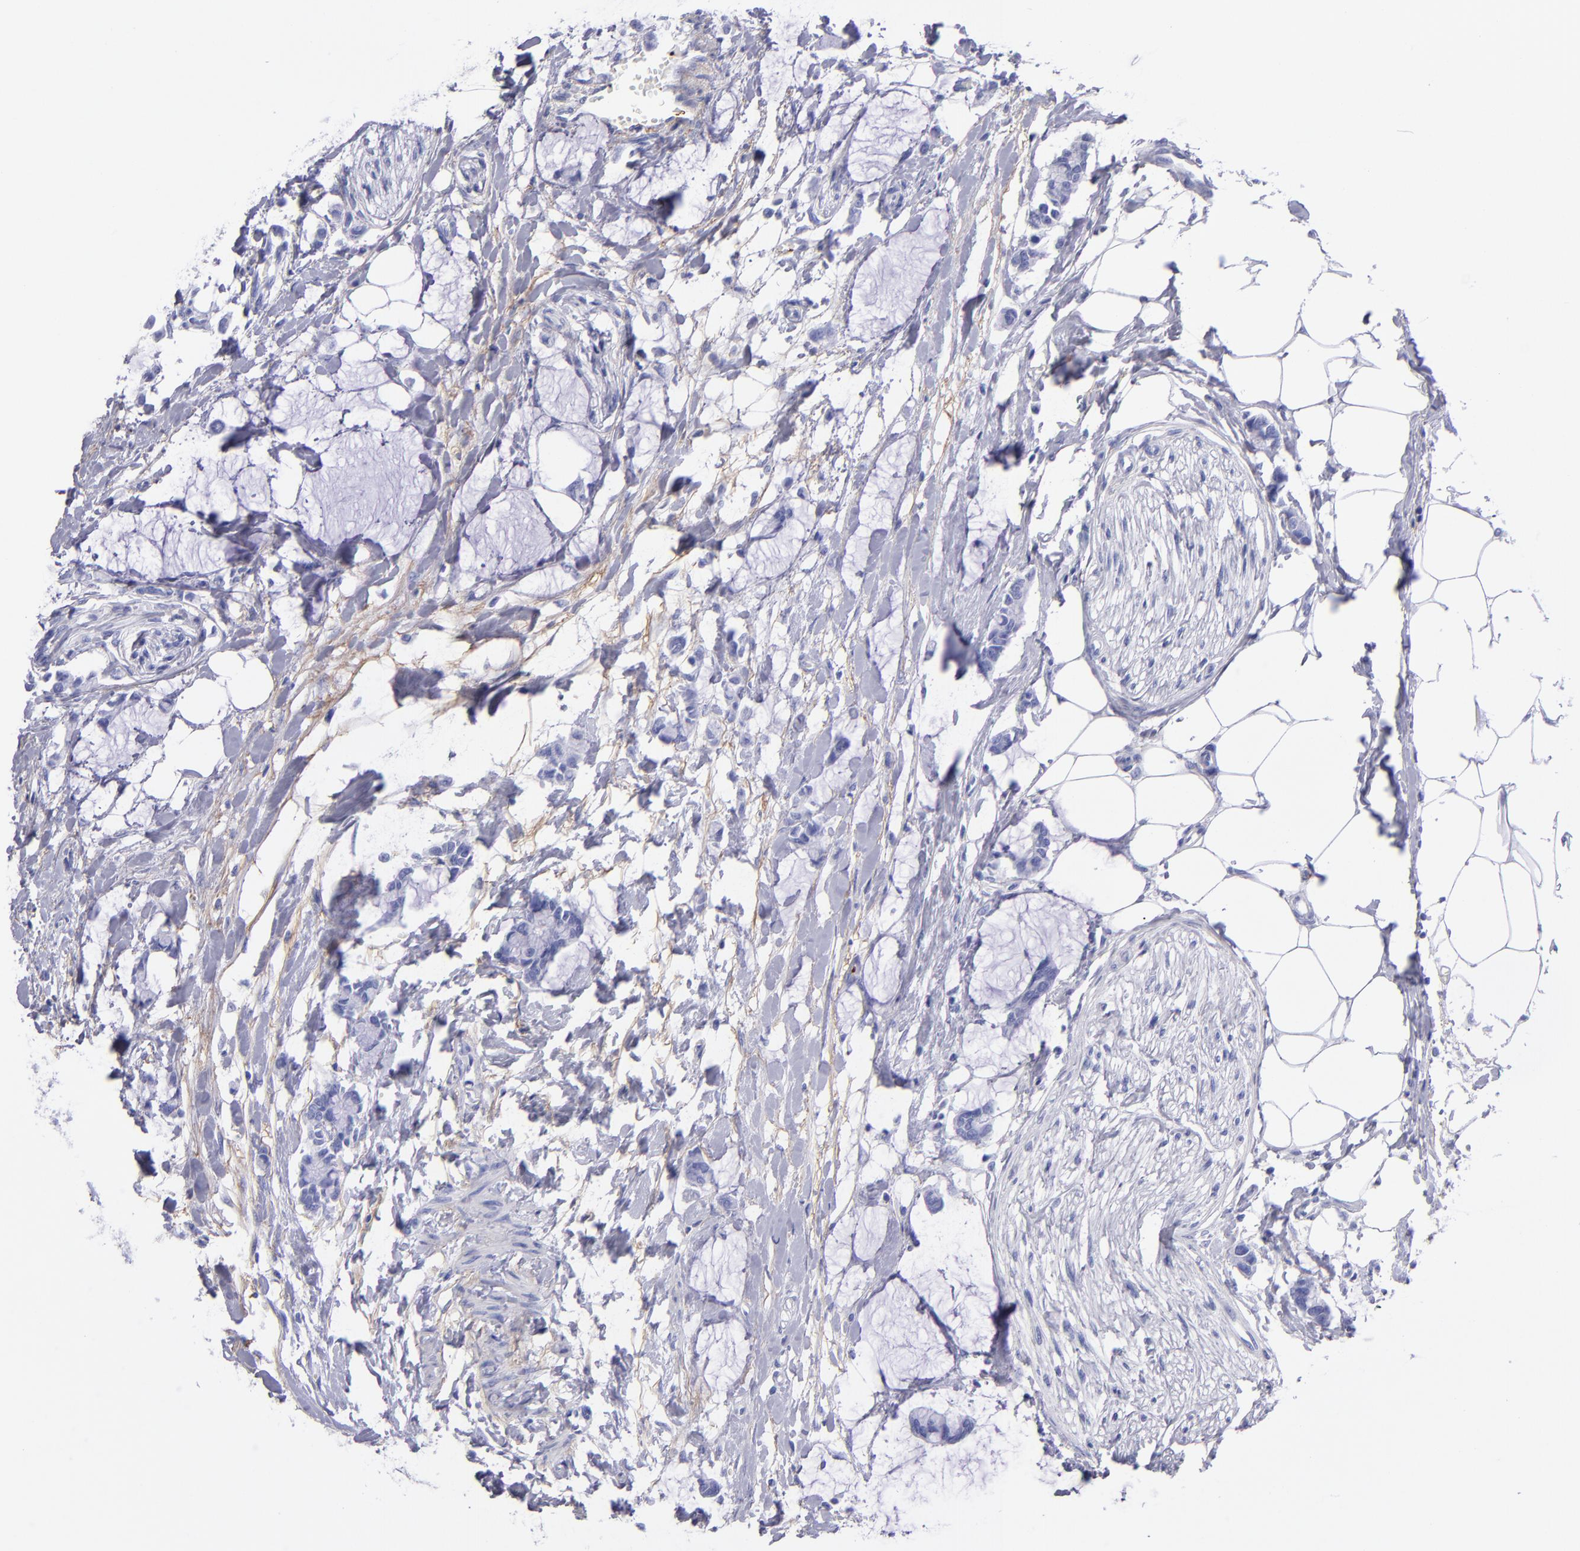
{"staining": {"intensity": "negative", "quantity": "none", "location": "none"}, "tissue": "colorectal cancer", "cell_type": "Tumor cells", "image_type": "cancer", "snomed": [{"axis": "morphology", "description": "Normal tissue, NOS"}, {"axis": "morphology", "description": "Adenocarcinoma, NOS"}, {"axis": "topography", "description": "Colon"}, {"axis": "topography", "description": "Peripheral nerve tissue"}], "caption": "The photomicrograph reveals no staining of tumor cells in colorectal cancer (adenocarcinoma).", "gene": "EFCAB13", "patient": {"sex": "male", "age": 14}}